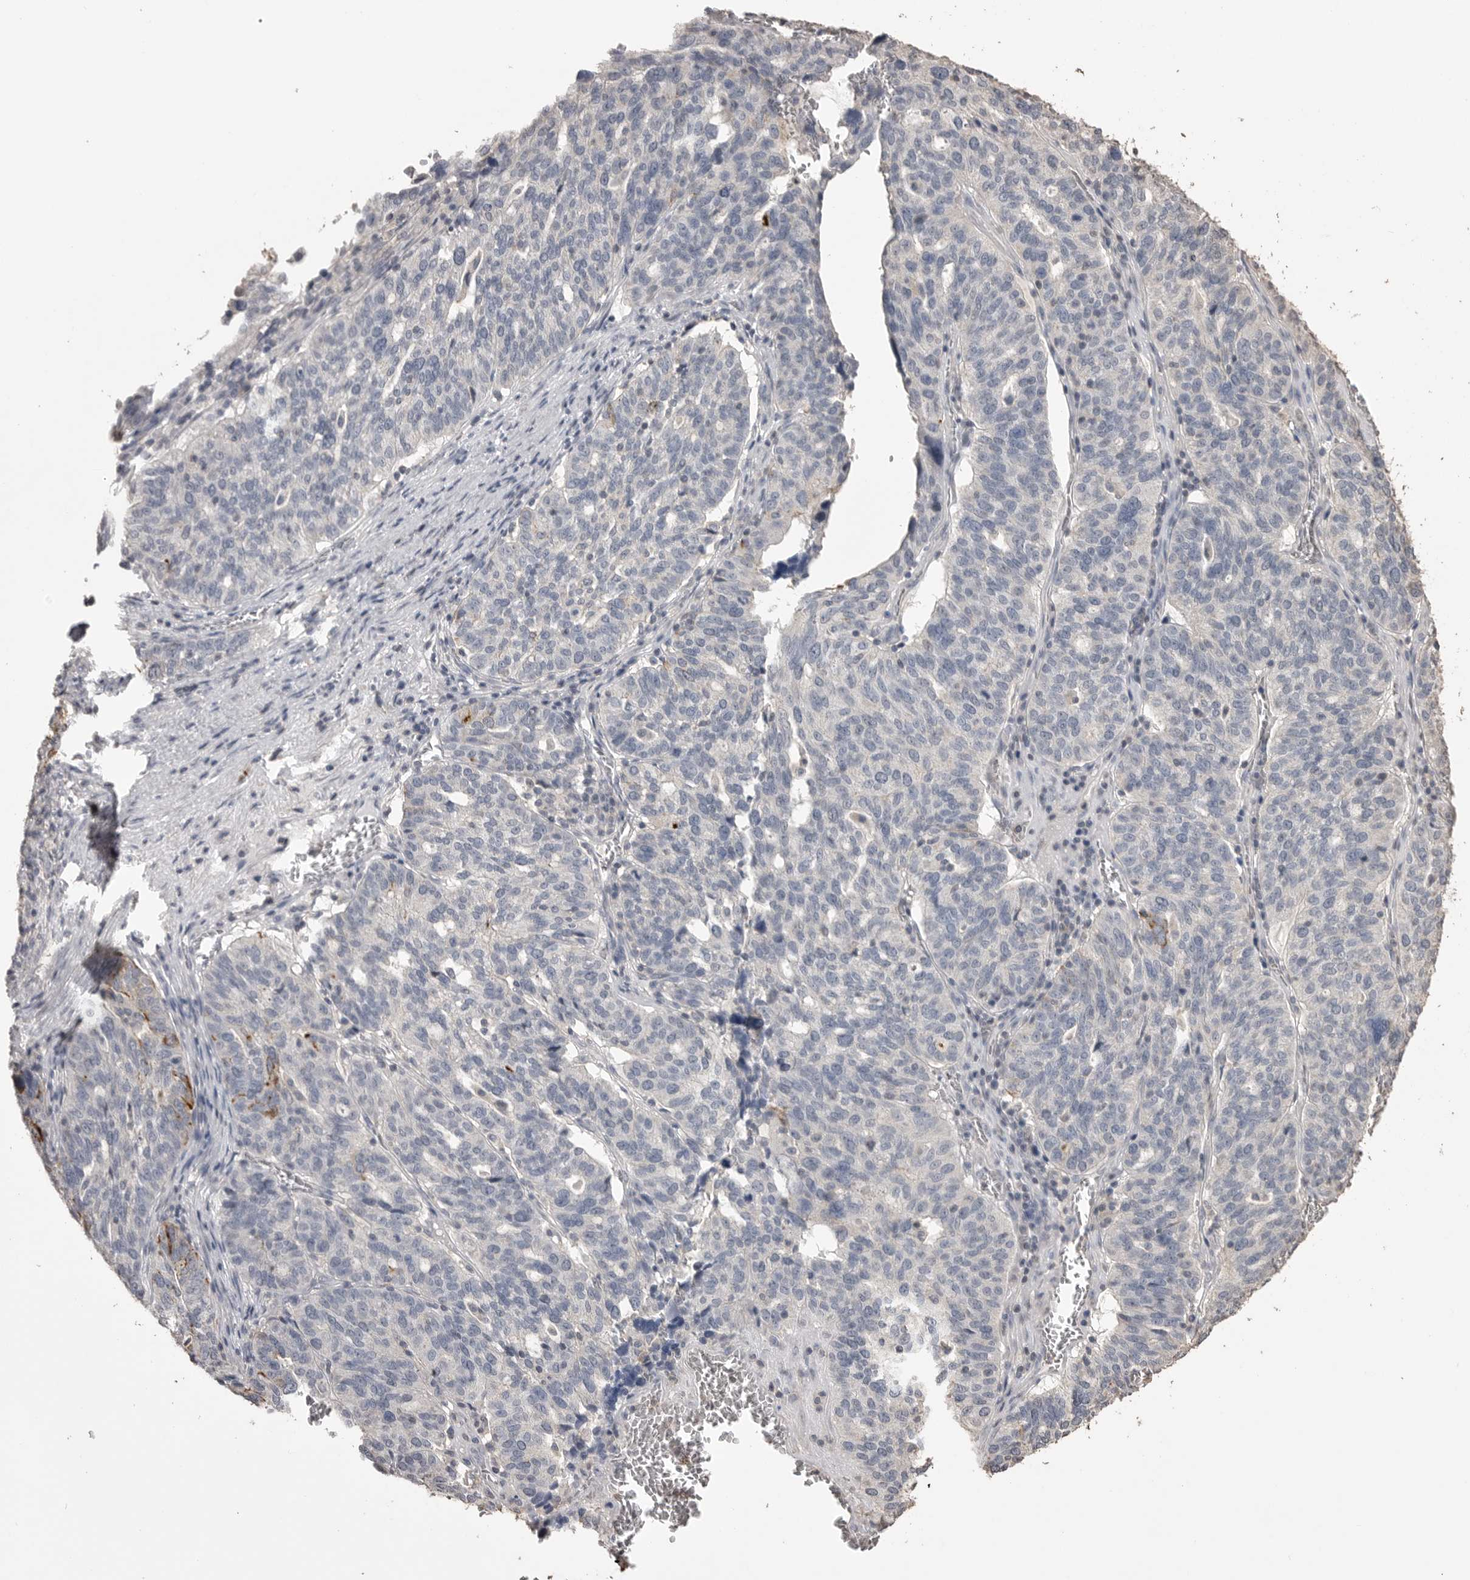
{"staining": {"intensity": "moderate", "quantity": "<25%", "location": "cytoplasmic/membranous"}, "tissue": "ovarian cancer", "cell_type": "Tumor cells", "image_type": "cancer", "snomed": [{"axis": "morphology", "description": "Cystadenocarcinoma, serous, NOS"}, {"axis": "topography", "description": "Ovary"}], "caption": "Immunohistochemistry (IHC) (DAB) staining of serous cystadenocarcinoma (ovarian) displays moderate cytoplasmic/membranous protein expression in about <25% of tumor cells. The protein of interest is stained brown, and the nuclei are stained in blue (DAB IHC with brightfield microscopy, high magnification).", "gene": "MMP7", "patient": {"sex": "female", "age": 59}}